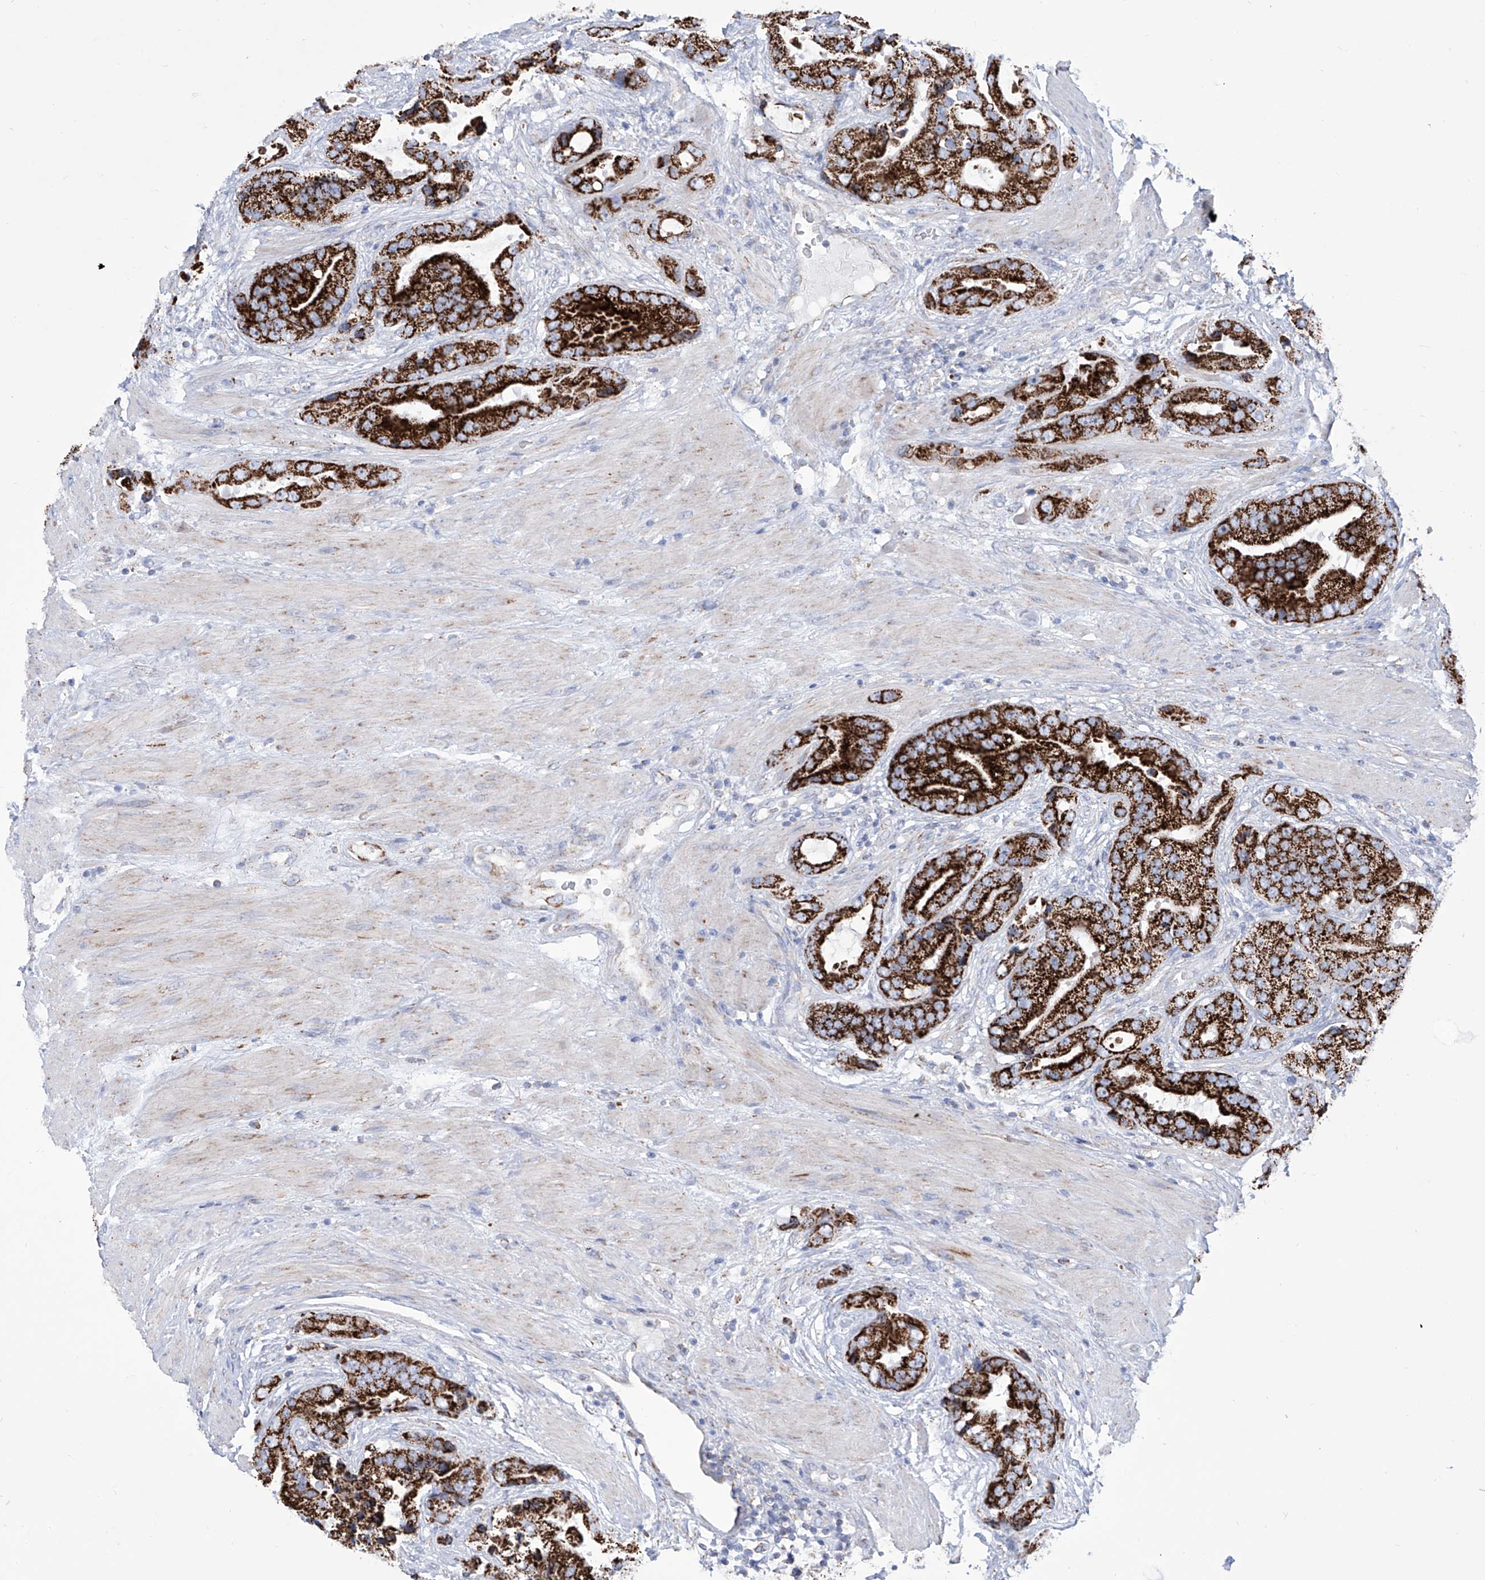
{"staining": {"intensity": "strong", "quantity": ">75%", "location": "cytoplasmic/membranous"}, "tissue": "prostate cancer", "cell_type": "Tumor cells", "image_type": "cancer", "snomed": [{"axis": "morphology", "description": "Adenocarcinoma, High grade"}, {"axis": "topography", "description": "Prostate"}], "caption": "Prostate cancer (adenocarcinoma (high-grade)) tissue displays strong cytoplasmic/membranous staining in about >75% of tumor cells, visualized by immunohistochemistry. (Stains: DAB in brown, nuclei in blue, Microscopy: brightfield microscopy at high magnification).", "gene": "ALDH6A1", "patient": {"sex": "male", "age": 70}}